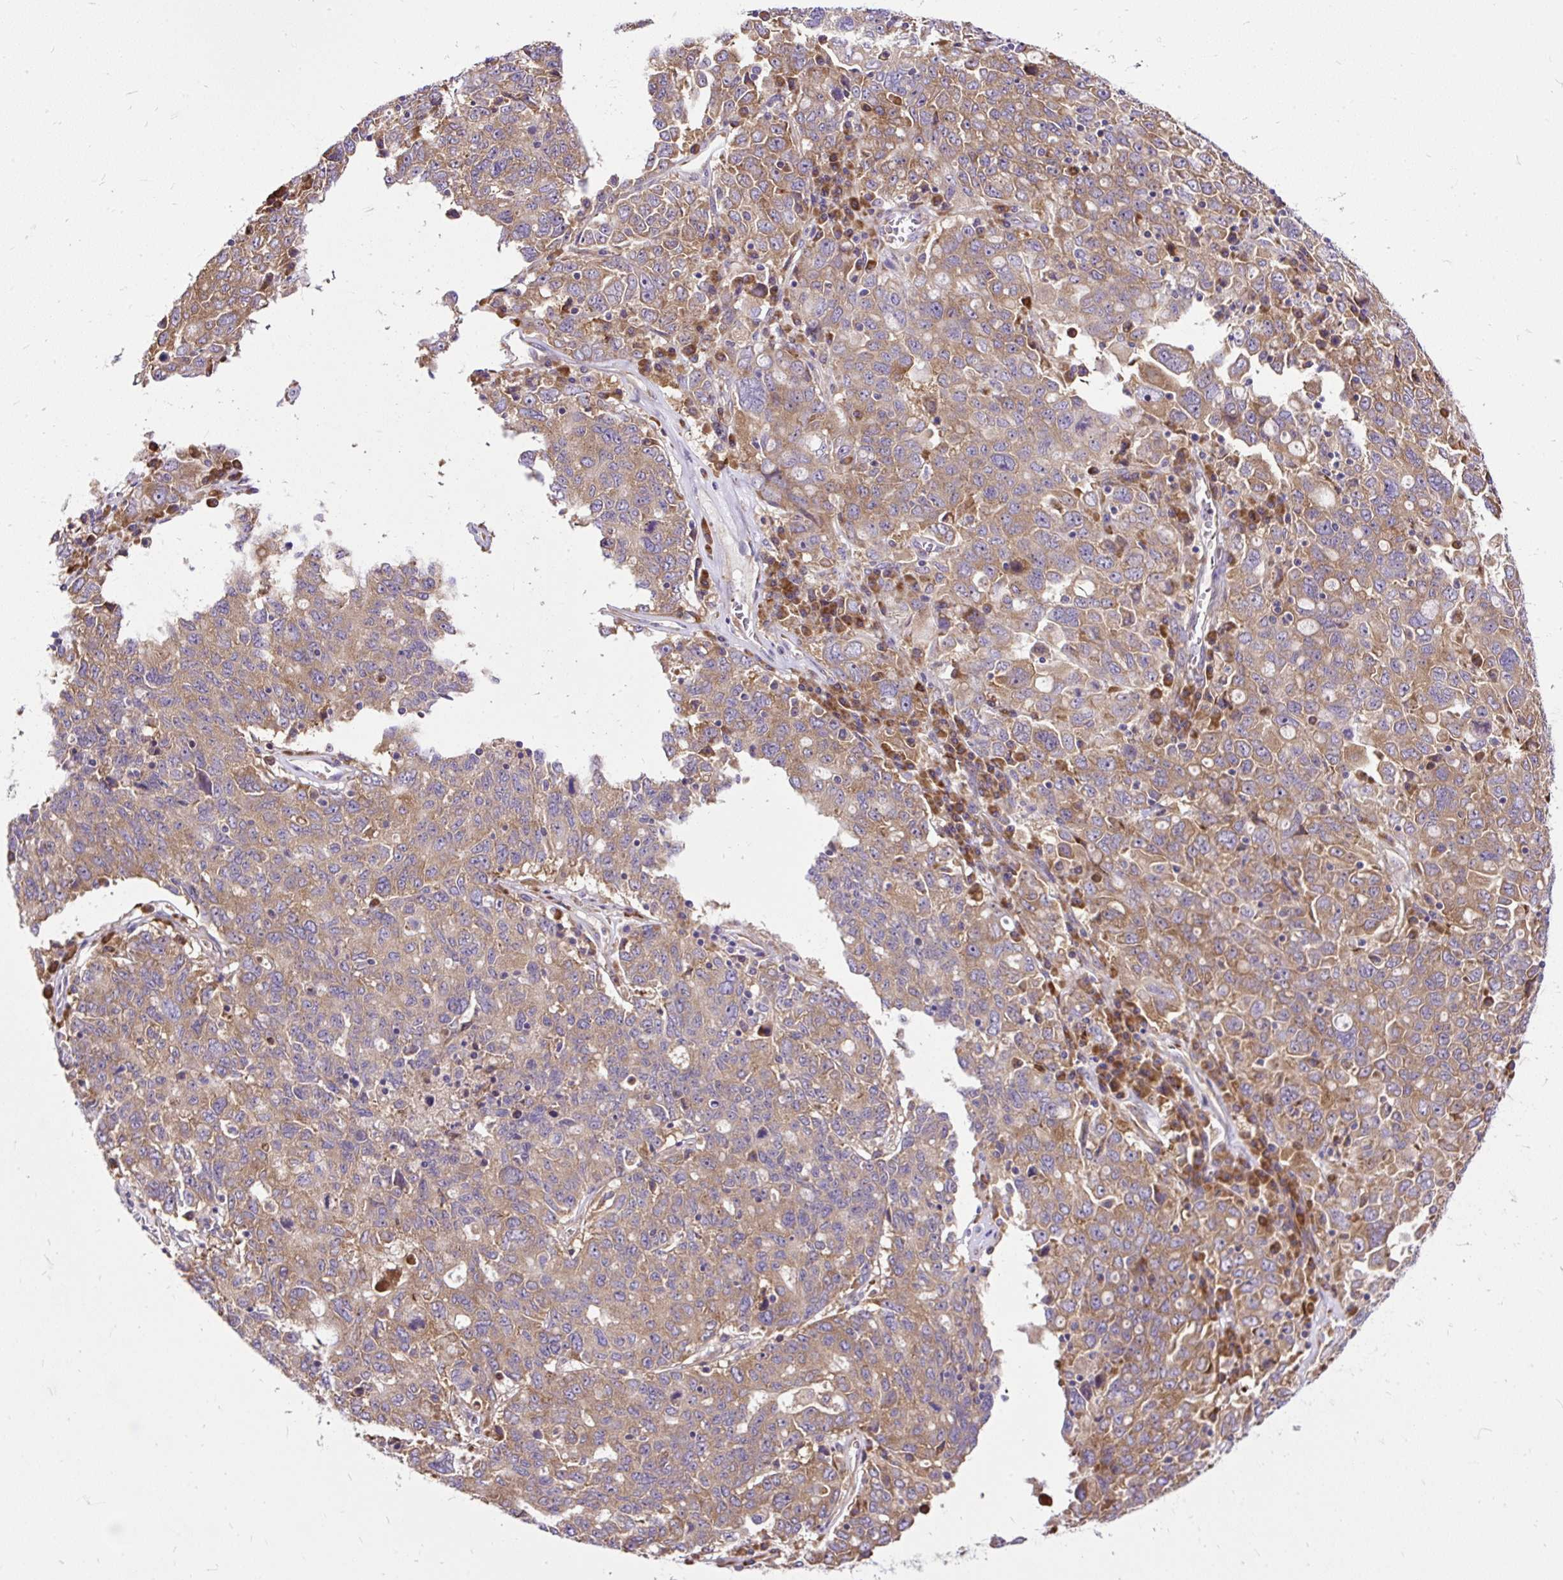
{"staining": {"intensity": "moderate", "quantity": ">75%", "location": "cytoplasmic/membranous"}, "tissue": "ovarian cancer", "cell_type": "Tumor cells", "image_type": "cancer", "snomed": [{"axis": "morphology", "description": "Carcinoma, endometroid"}, {"axis": "topography", "description": "Ovary"}], "caption": "An image of ovarian endometroid carcinoma stained for a protein shows moderate cytoplasmic/membranous brown staining in tumor cells. The staining is performed using DAB brown chromogen to label protein expression. The nuclei are counter-stained blue using hematoxylin.", "gene": "RPS5", "patient": {"sex": "female", "age": 62}}